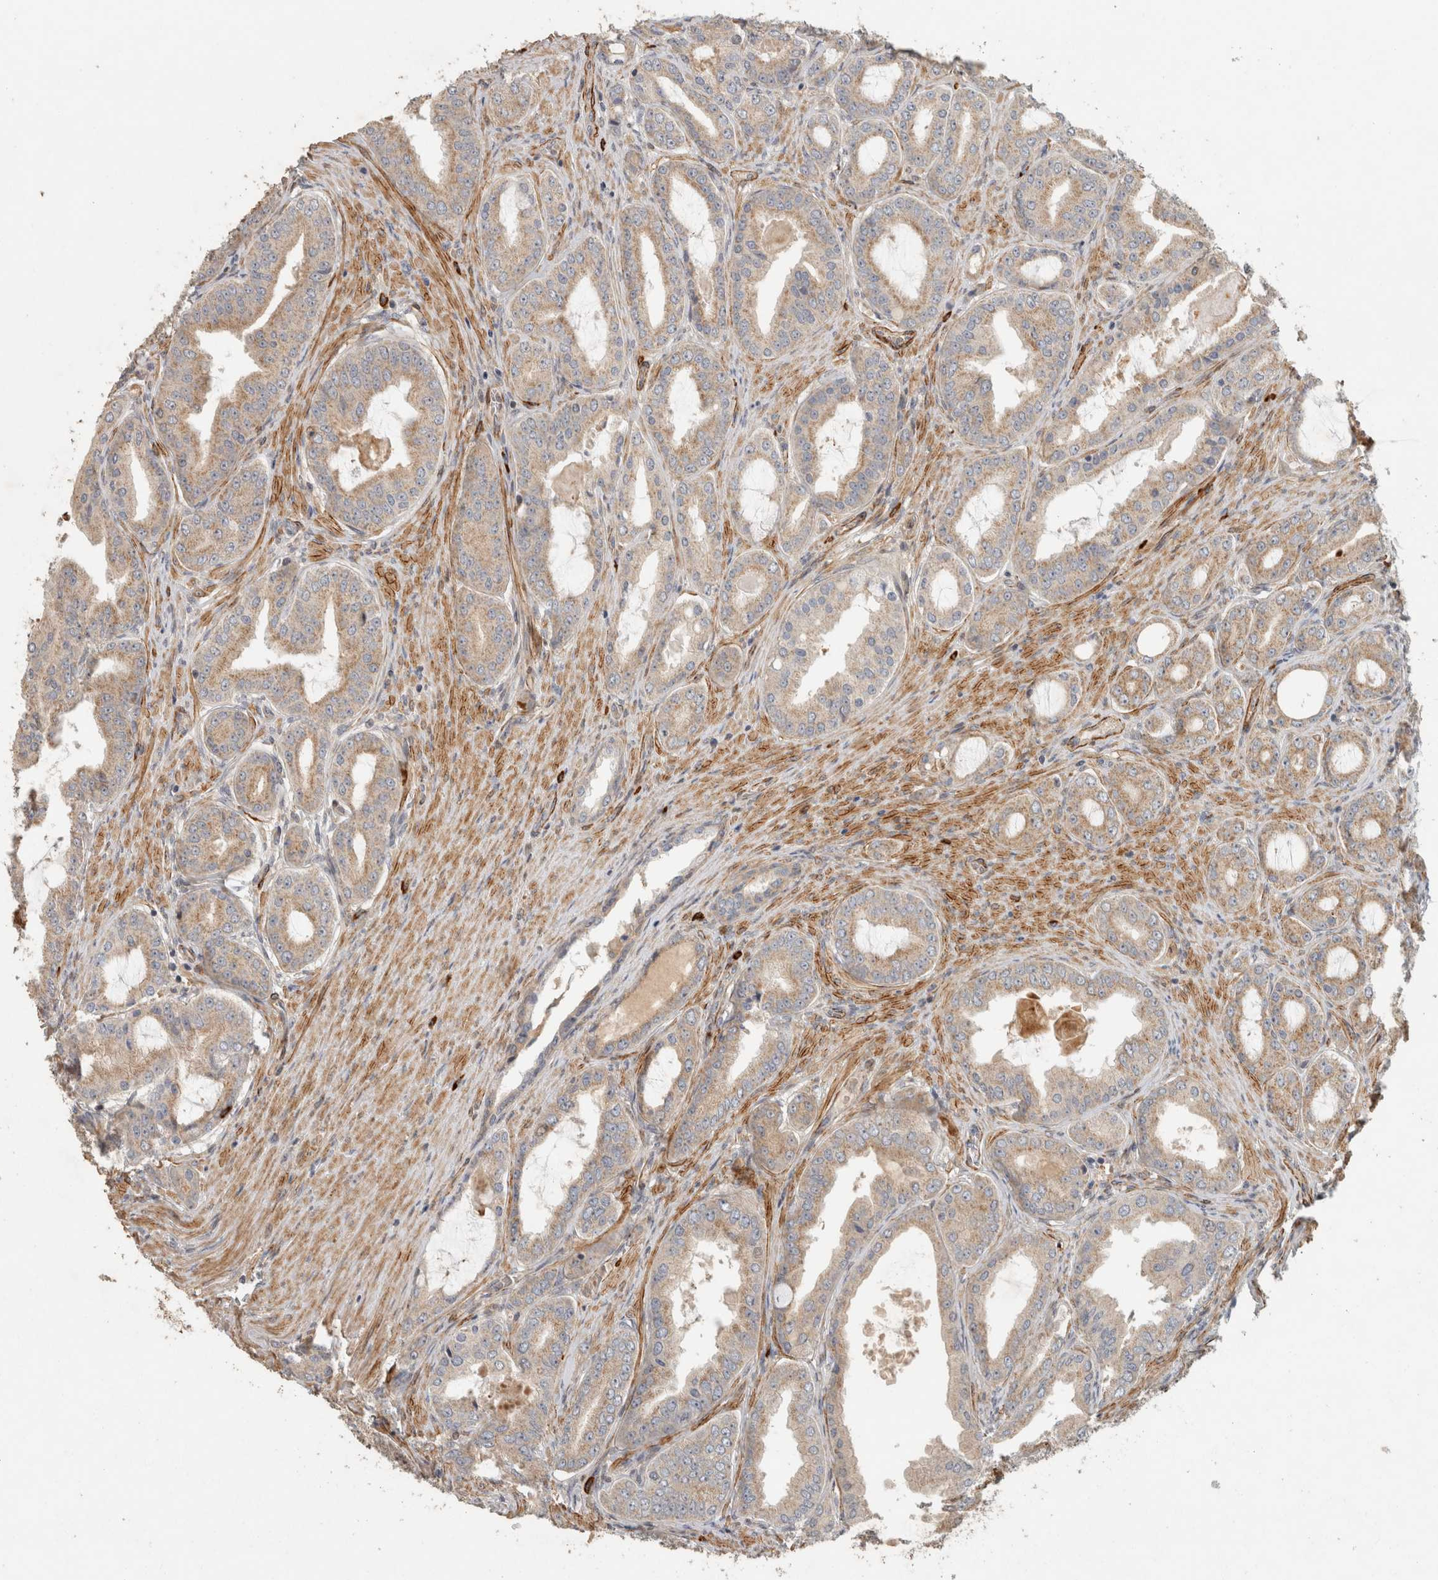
{"staining": {"intensity": "weak", "quantity": ">75%", "location": "cytoplasmic/membranous"}, "tissue": "prostate cancer", "cell_type": "Tumor cells", "image_type": "cancer", "snomed": [{"axis": "morphology", "description": "Adenocarcinoma, High grade"}, {"axis": "topography", "description": "Prostate"}], "caption": "An image of prostate high-grade adenocarcinoma stained for a protein reveals weak cytoplasmic/membranous brown staining in tumor cells. (Stains: DAB (3,3'-diaminobenzidine) in brown, nuclei in blue, Microscopy: brightfield microscopy at high magnification).", "gene": "SIPA1L2", "patient": {"sex": "male", "age": 60}}